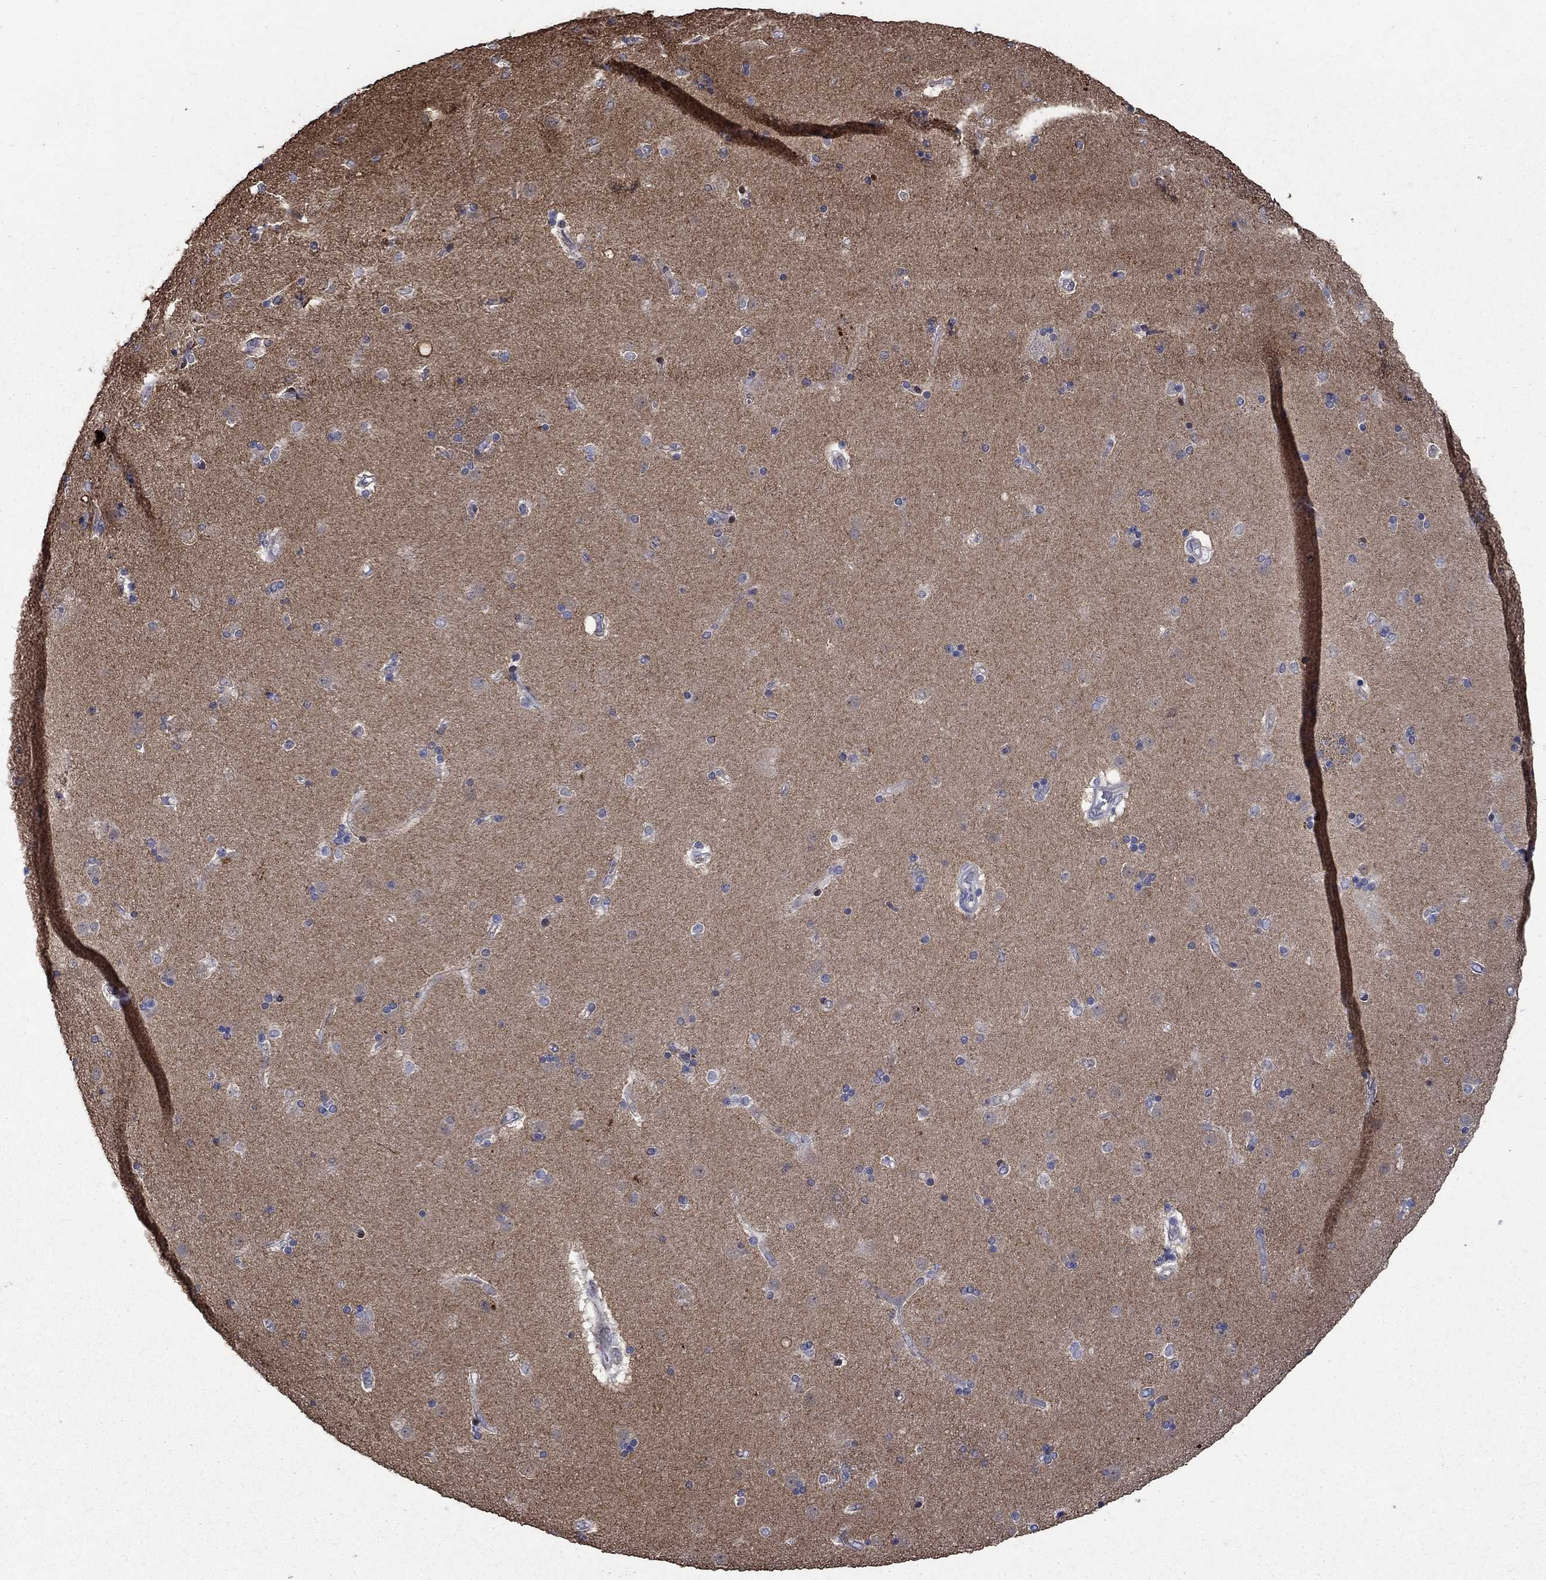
{"staining": {"intensity": "negative", "quantity": "none", "location": "none"}, "tissue": "caudate", "cell_type": "Glial cells", "image_type": "normal", "snomed": [{"axis": "morphology", "description": "Normal tissue, NOS"}, {"axis": "topography", "description": "Lateral ventricle wall"}], "caption": "Immunohistochemical staining of unremarkable human caudate reveals no significant positivity in glial cells.", "gene": "DVL1", "patient": {"sex": "female", "age": 71}}